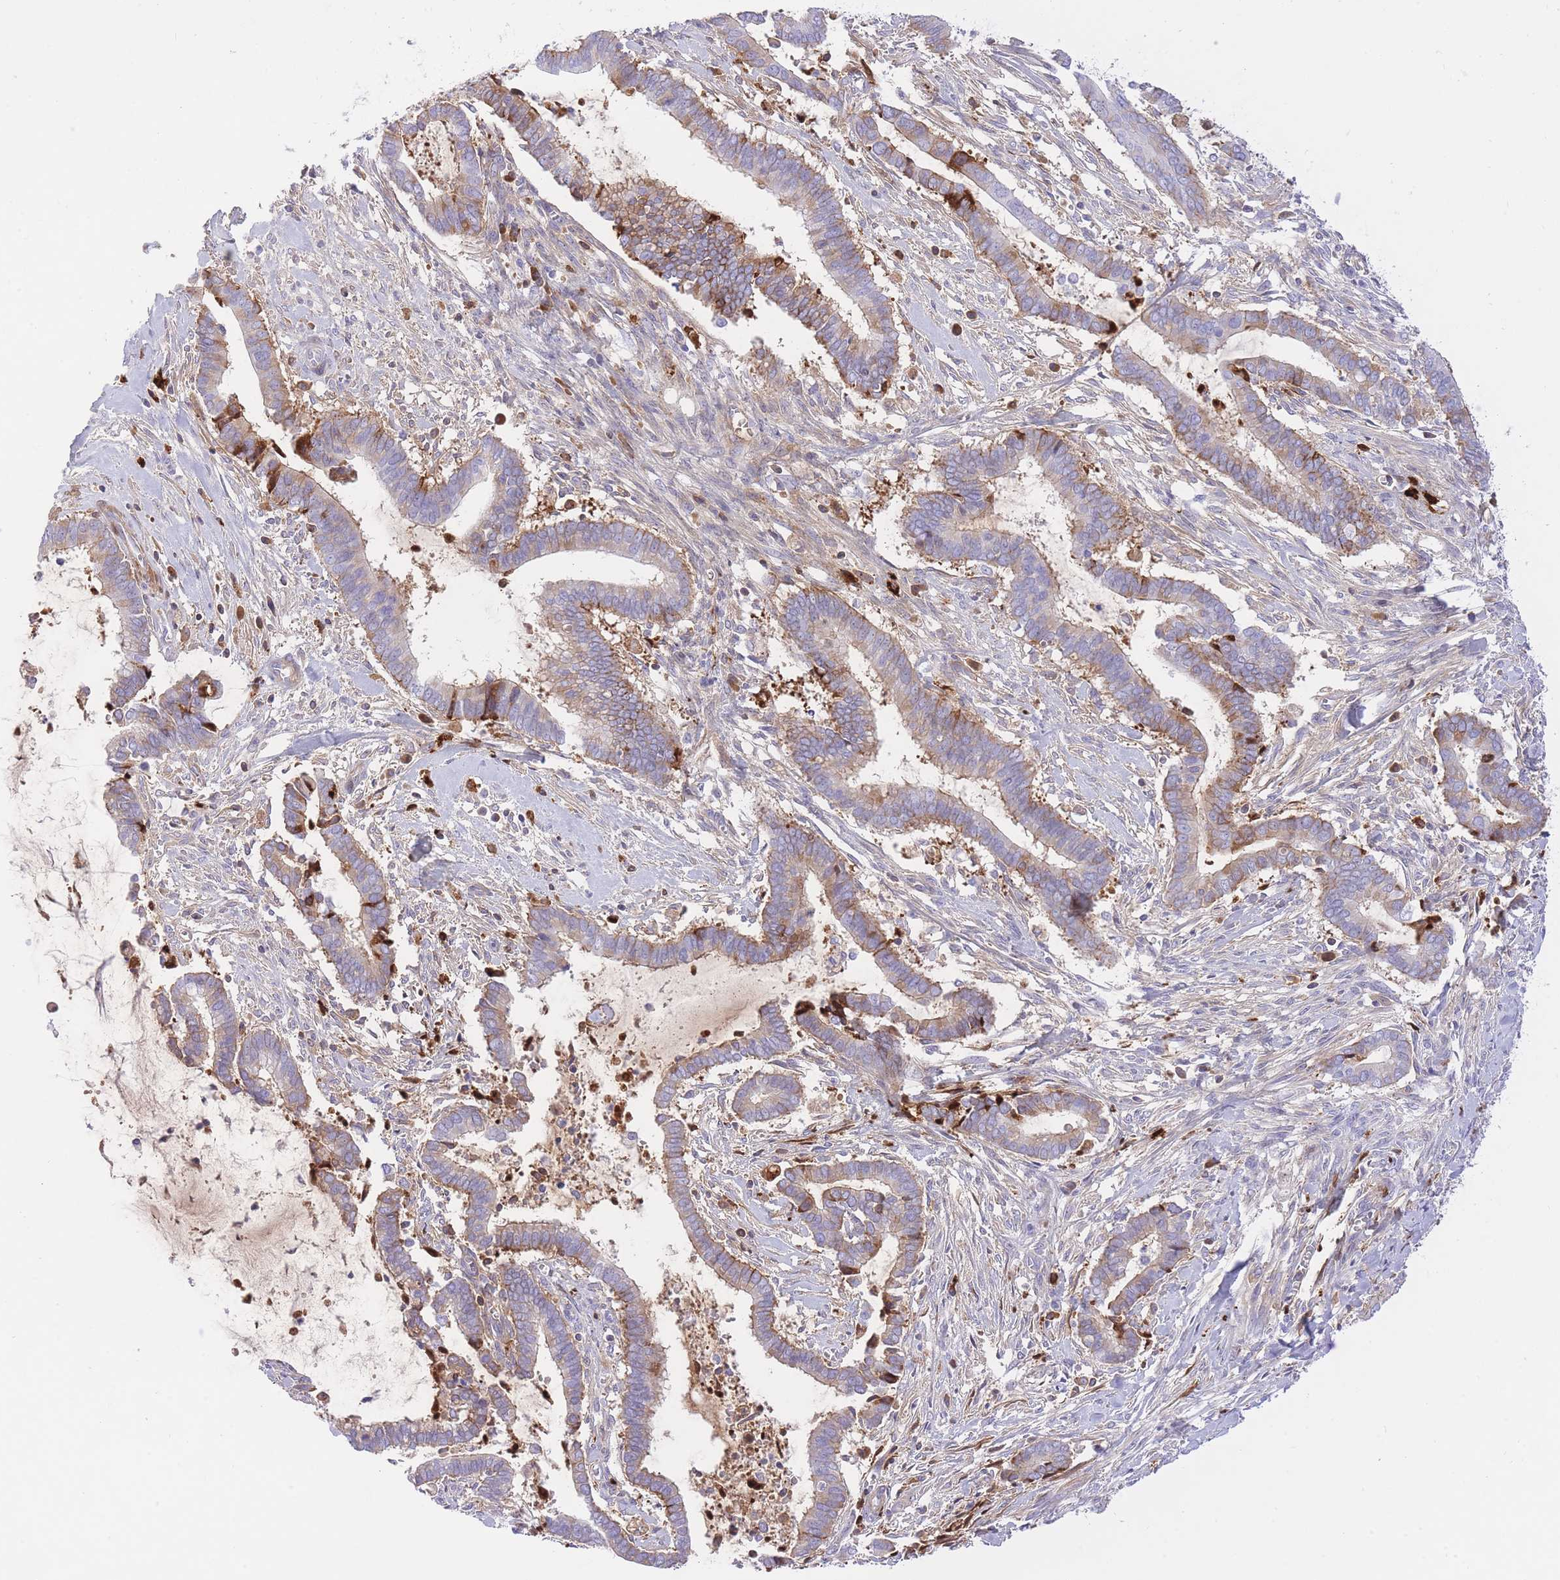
{"staining": {"intensity": "strong", "quantity": "<25%", "location": "cytoplasmic/membranous"}, "tissue": "cervical cancer", "cell_type": "Tumor cells", "image_type": "cancer", "snomed": [{"axis": "morphology", "description": "Adenocarcinoma, NOS"}, {"axis": "topography", "description": "Cervix"}], "caption": "The micrograph shows staining of adenocarcinoma (cervical), revealing strong cytoplasmic/membranous protein expression (brown color) within tumor cells.", "gene": "HRG", "patient": {"sex": "female", "age": 44}}